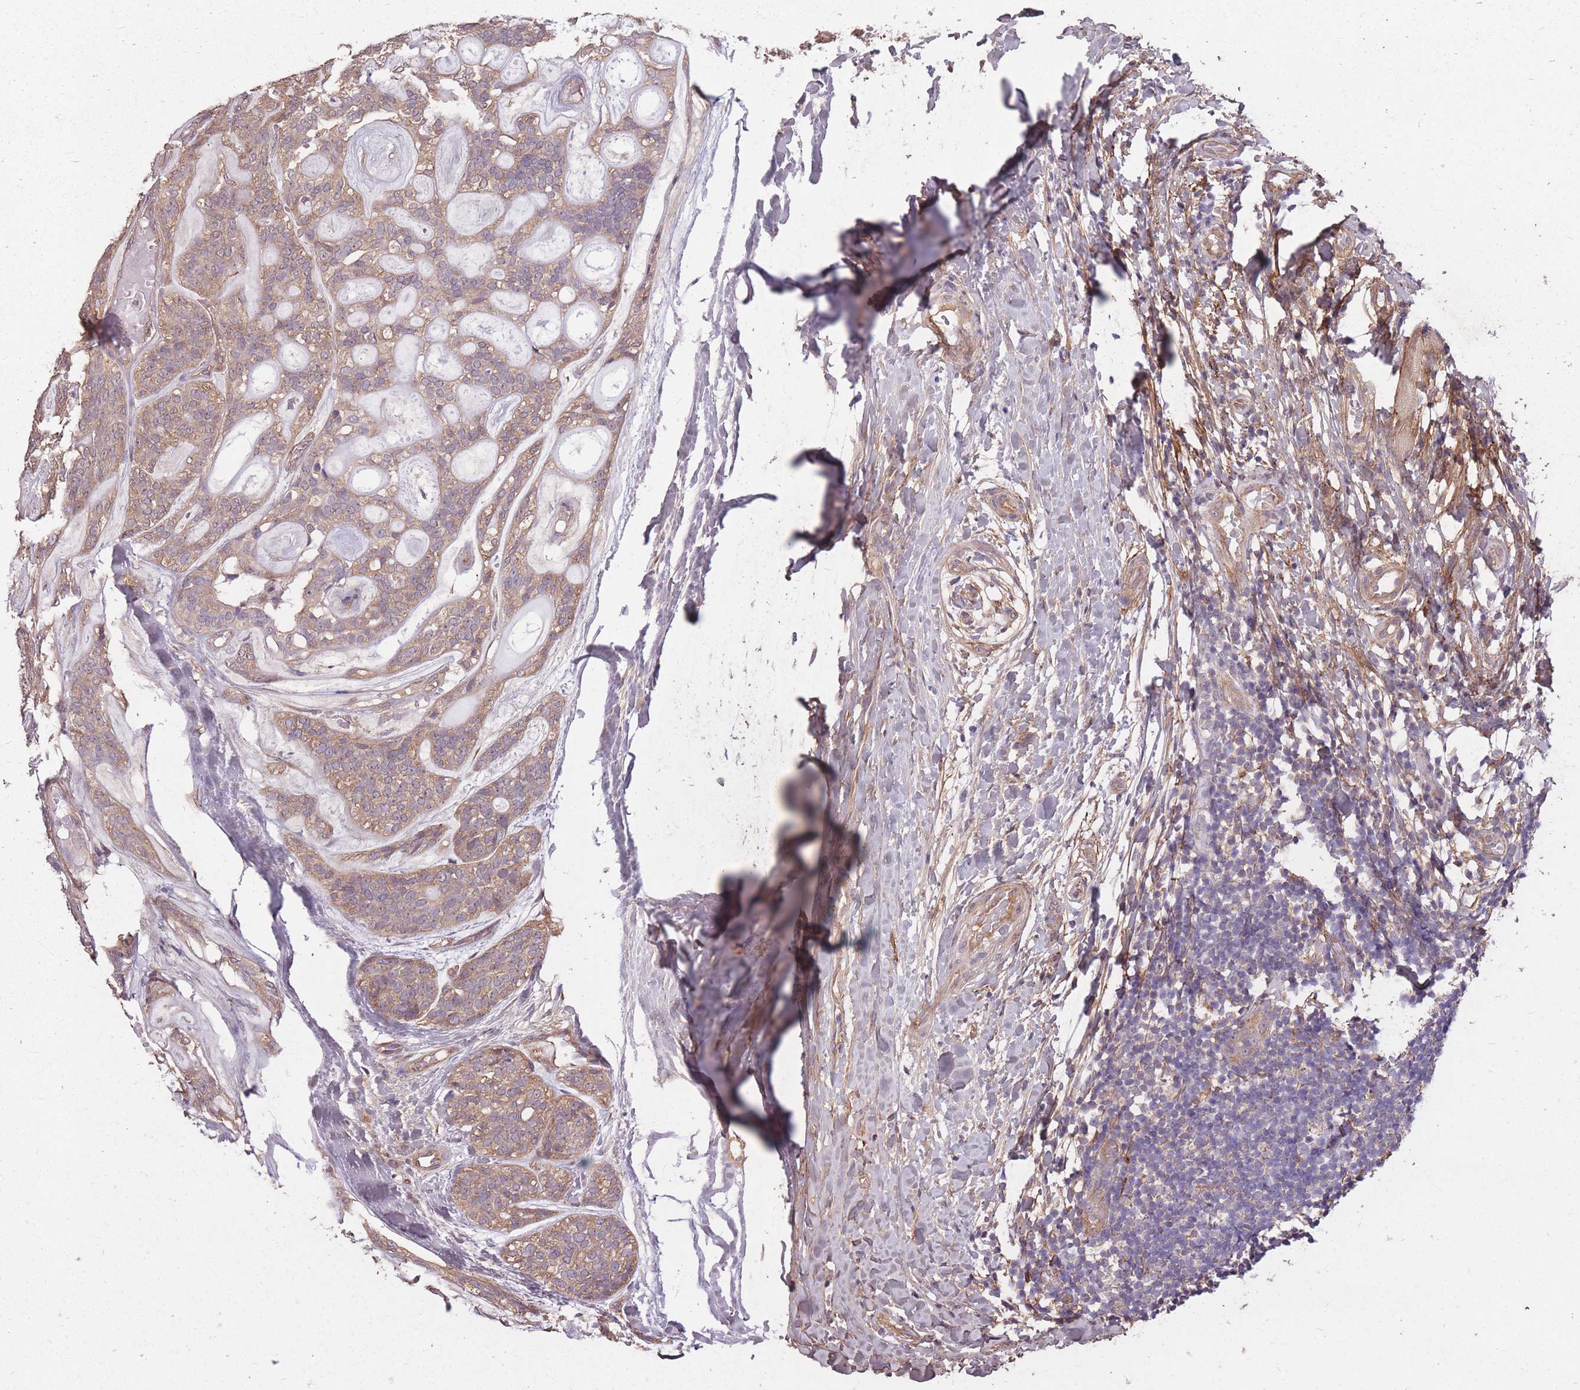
{"staining": {"intensity": "weak", "quantity": "25%-75%", "location": "cytoplasmic/membranous"}, "tissue": "head and neck cancer", "cell_type": "Tumor cells", "image_type": "cancer", "snomed": [{"axis": "morphology", "description": "Adenocarcinoma, NOS"}, {"axis": "topography", "description": "Head-Neck"}], "caption": "Head and neck cancer tissue exhibits weak cytoplasmic/membranous staining in about 25%-75% of tumor cells, visualized by immunohistochemistry.", "gene": "DYNC1LI2", "patient": {"sex": "male", "age": 66}}